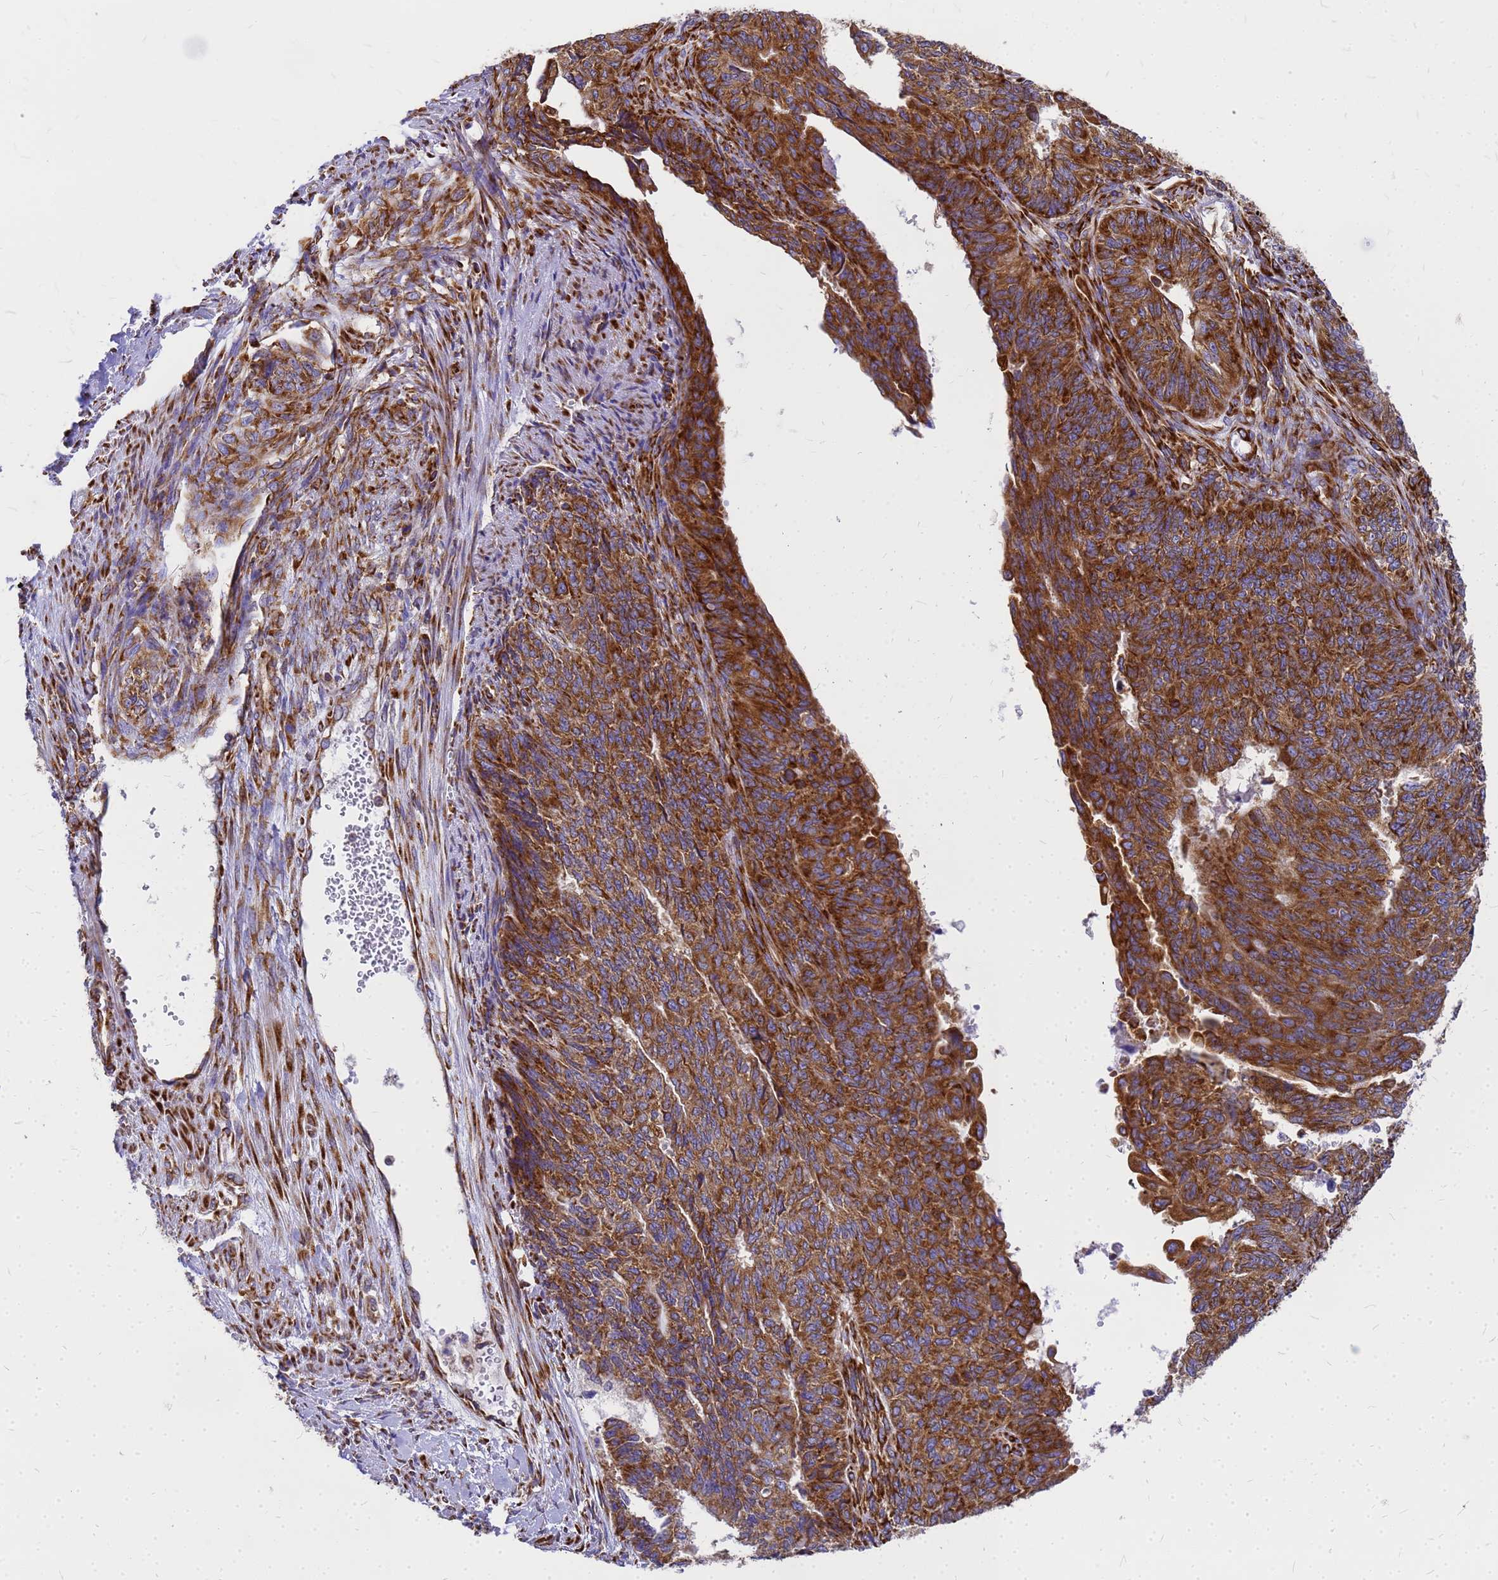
{"staining": {"intensity": "strong", "quantity": ">75%", "location": "cytoplasmic/membranous"}, "tissue": "endometrial cancer", "cell_type": "Tumor cells", "image_type": "cancer", "snomed": [{"axis": "morphology", "description": "Adenocarcinoma, NOS"}, {"axis": "topography", "description": "Endometrium"}], "caption": "Protein expression analysis of human adenocarcinoma (endometrial) reveals strong cytoplasmic/membranous positivity in about >75% of tumor cells.", "gene": "EEF1D", "patient": {"sex": "female", "age": 32}}